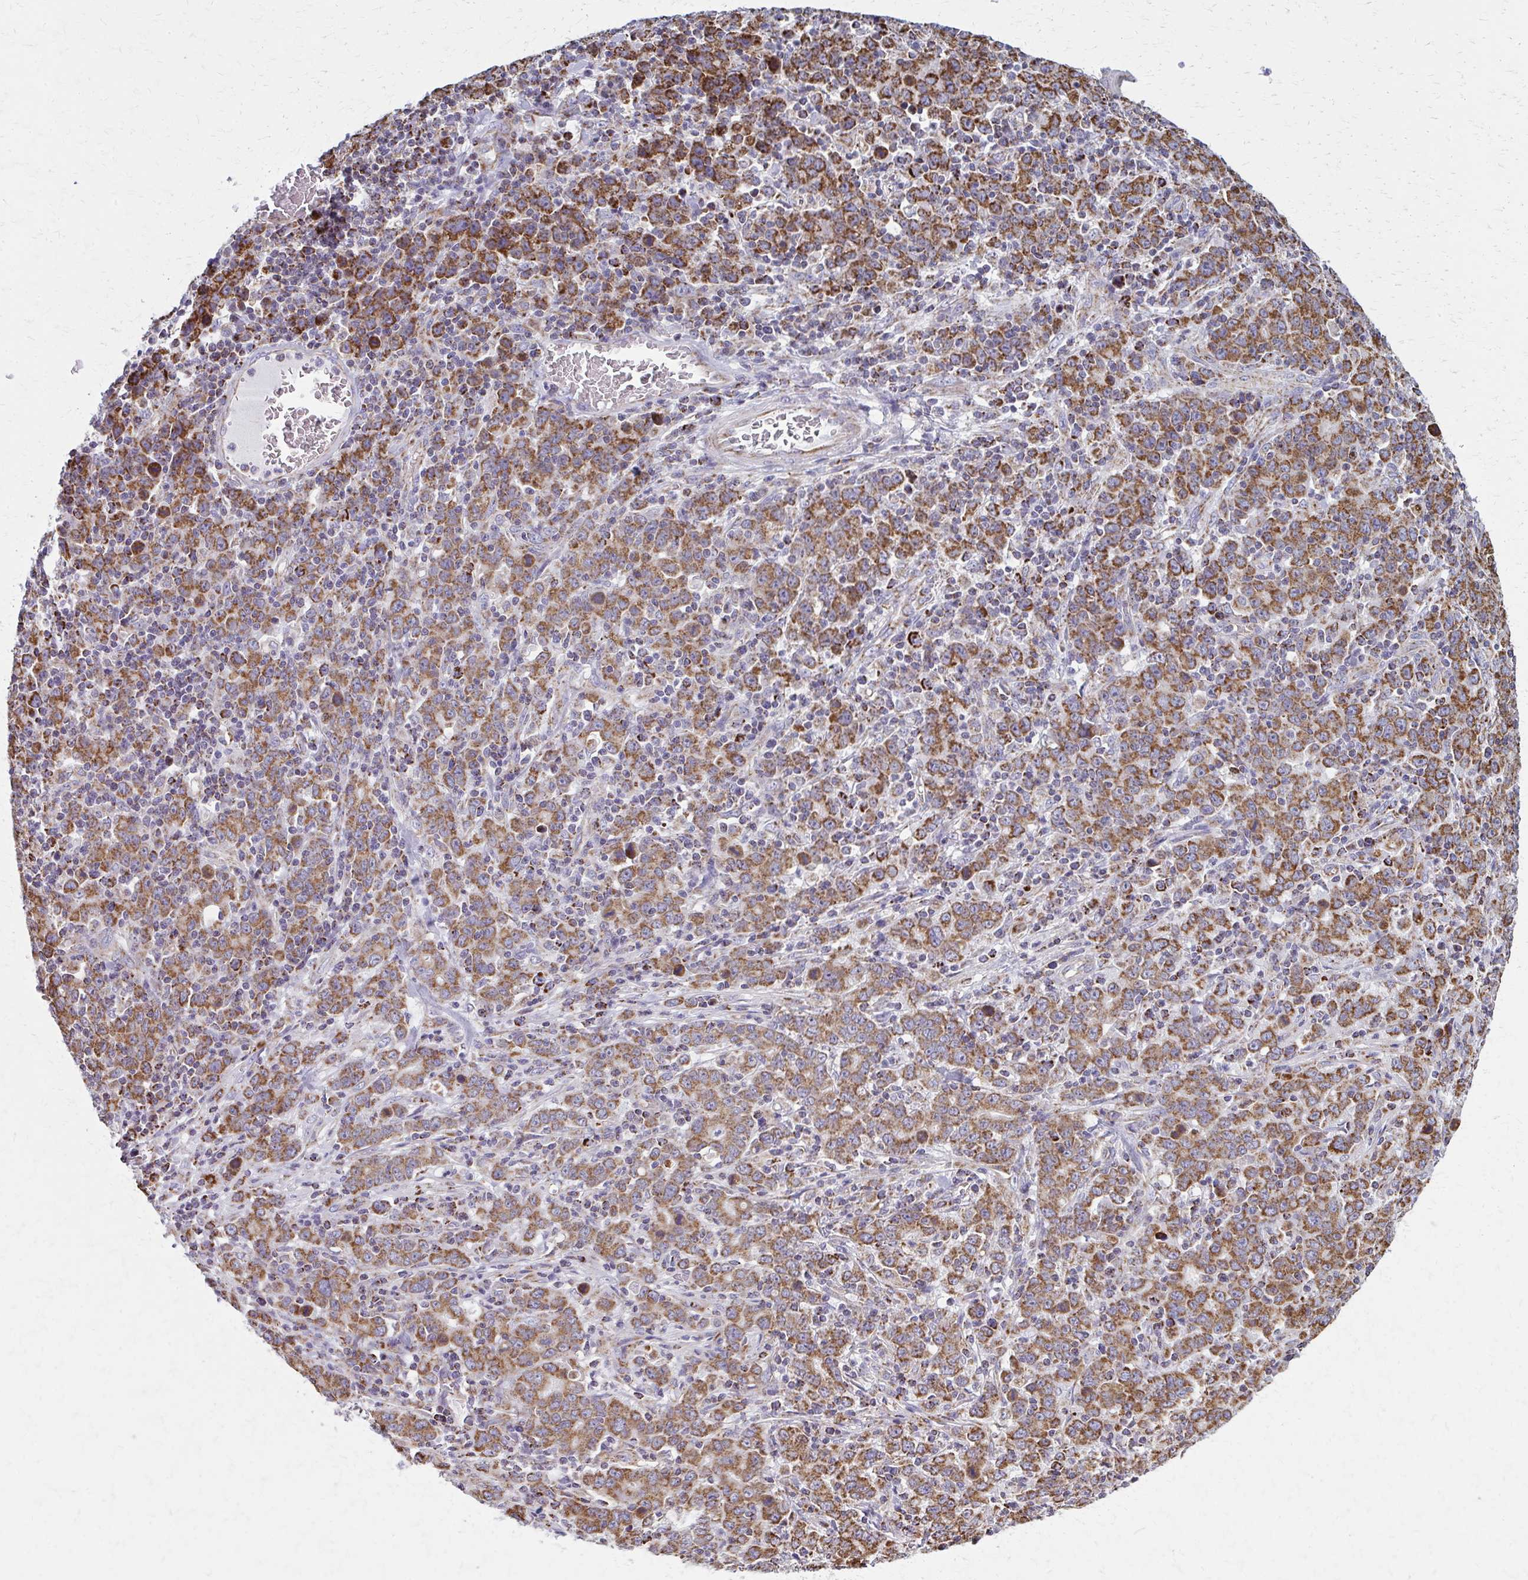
{"staining": {"intensity": "moderate", "quantity": ">75%", "location": "cytoplasmic/membranous"}, "tissue": "stomach cancer", "cell_type": "Tumor cells", "image_type": "cancer", "snomed": [{"axis": "morphology", "description": "Adenocarcinoma, NOS"}, {"axis": "topography", "description": "Stomach, upper"}], "caption": "Stomach adenocarcinoma was stained to show a protein in brown. There is medium levels of moderate cytoplasmic/membranous positivity in approximately >75% of tumor cells.", "gene": "TVP23A", "patient": {"sex": "male", "age": 69}}